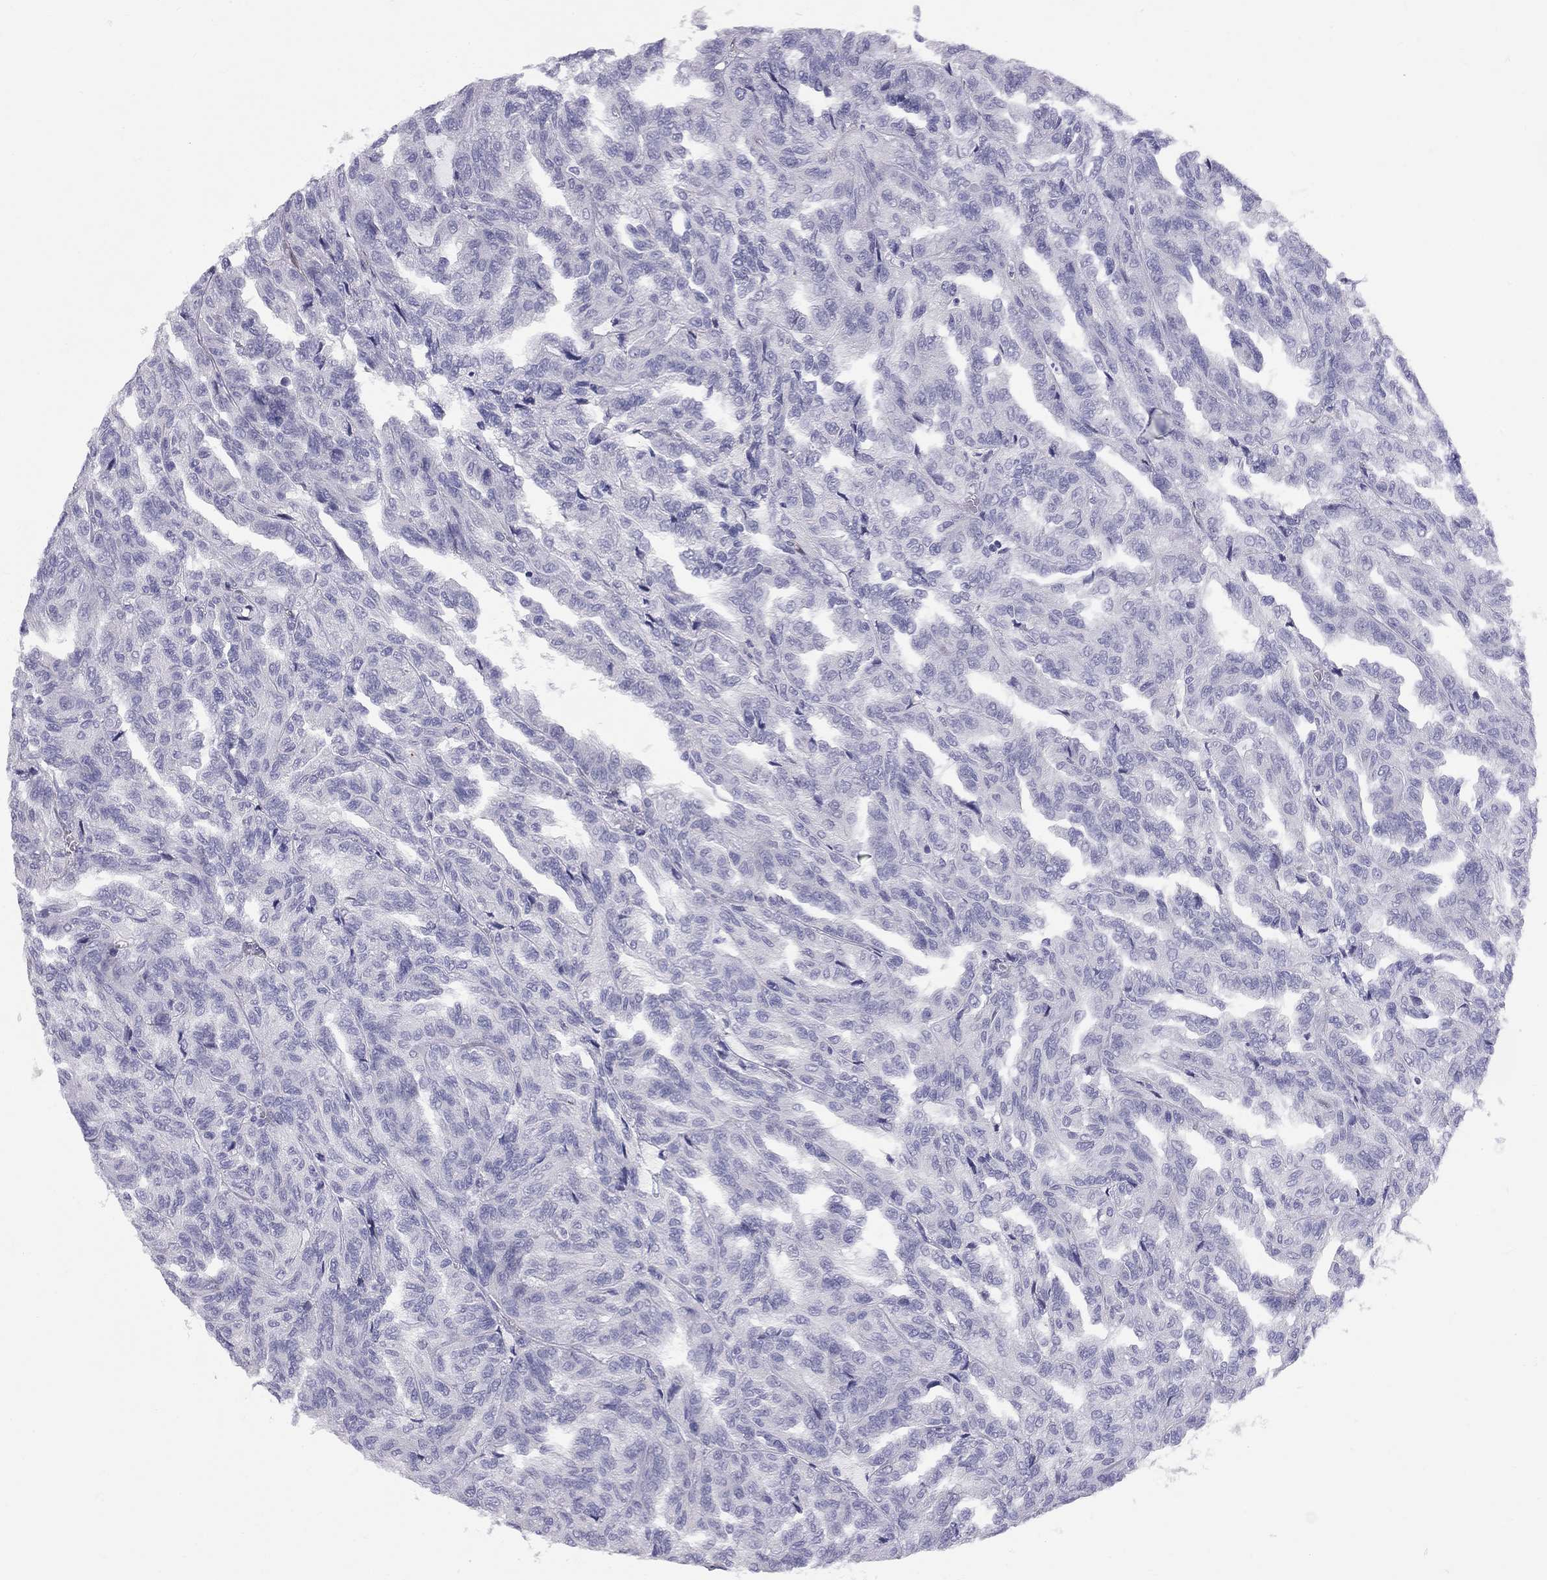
{"staining": {"intensity": "negative", "quantity": "none", "location": "none"}, "tissue": "renal cancer", "cell_type": "Tumor cells", "image_type": "cancer", "snomed": [{"axis": "morphology", "description": "Adenocarcinoma, NOS"}, {"axis": "topography", "description": "Kidney"}], "caption": "This photomicrograph is of adenocarcinoma (renal) stained with immunohistochemistry (IHC) to label a protein in brown with the nuclei are counter-stained blue. There is no staining in tumor cells.", "gene": "FSCN3", "patient": {"sex": "male", "age": 79}}